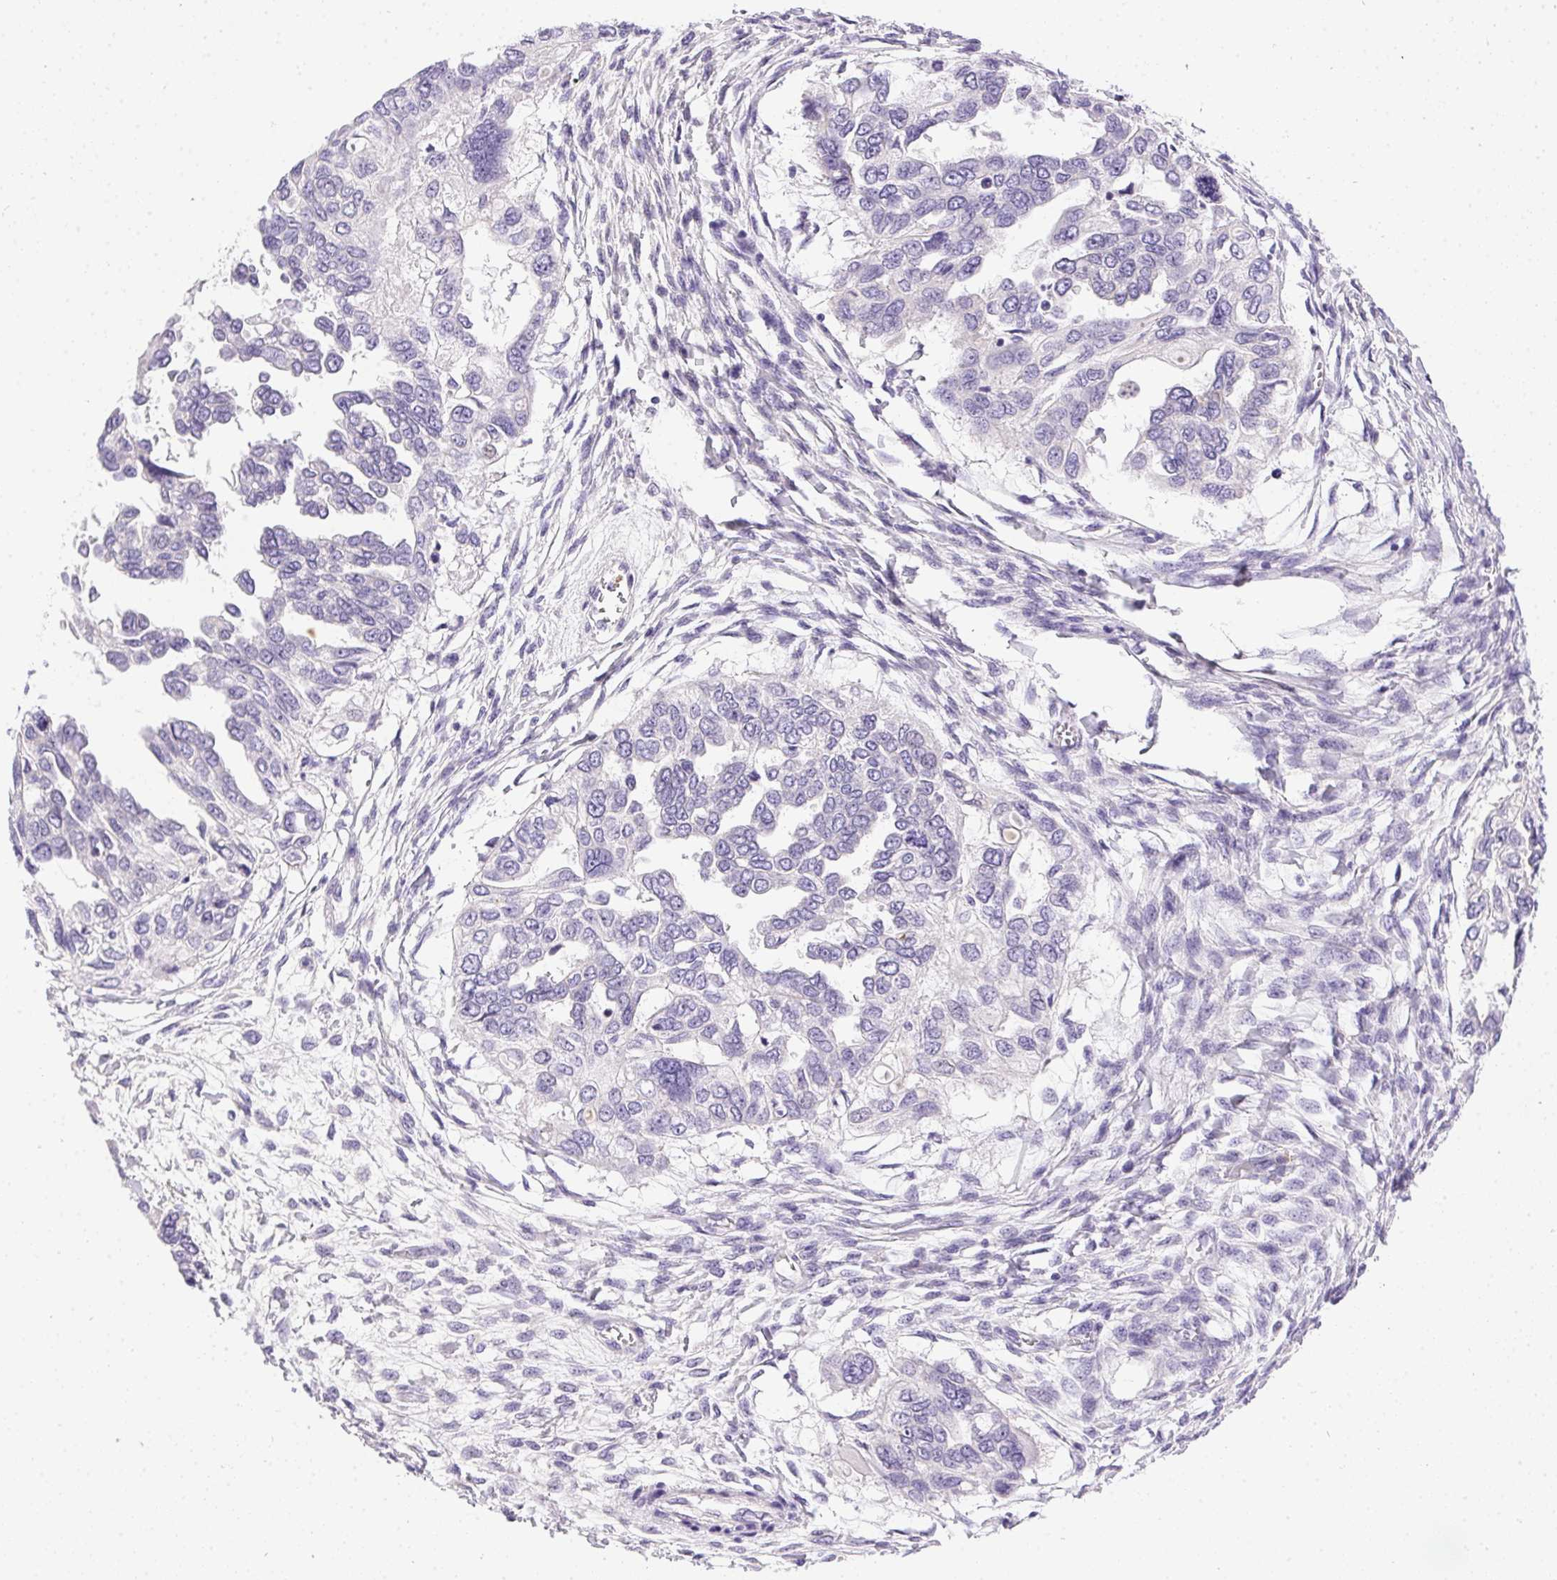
{"staining": {"intensity": "negative", "quantity": "none", "location": "none"}, "tissue": "ovarian cancer", "cell_type": "Tumor cells", "image_type": "cancer", "snomed": [{"axis": "morphology", "description": "Cystadenocarcinoma, serous, NOS"}, {"axis": "topography", "description": "Ovary"}], "caption": "IHC of human ovarian cancer displays no positivity in tumor cells. The staining is performed using DAB brown chromogen with nuclei counter-stained in using hematoxylin.", "gene": "SSTR4", "patient": {"sex": "female", "age": 53}}